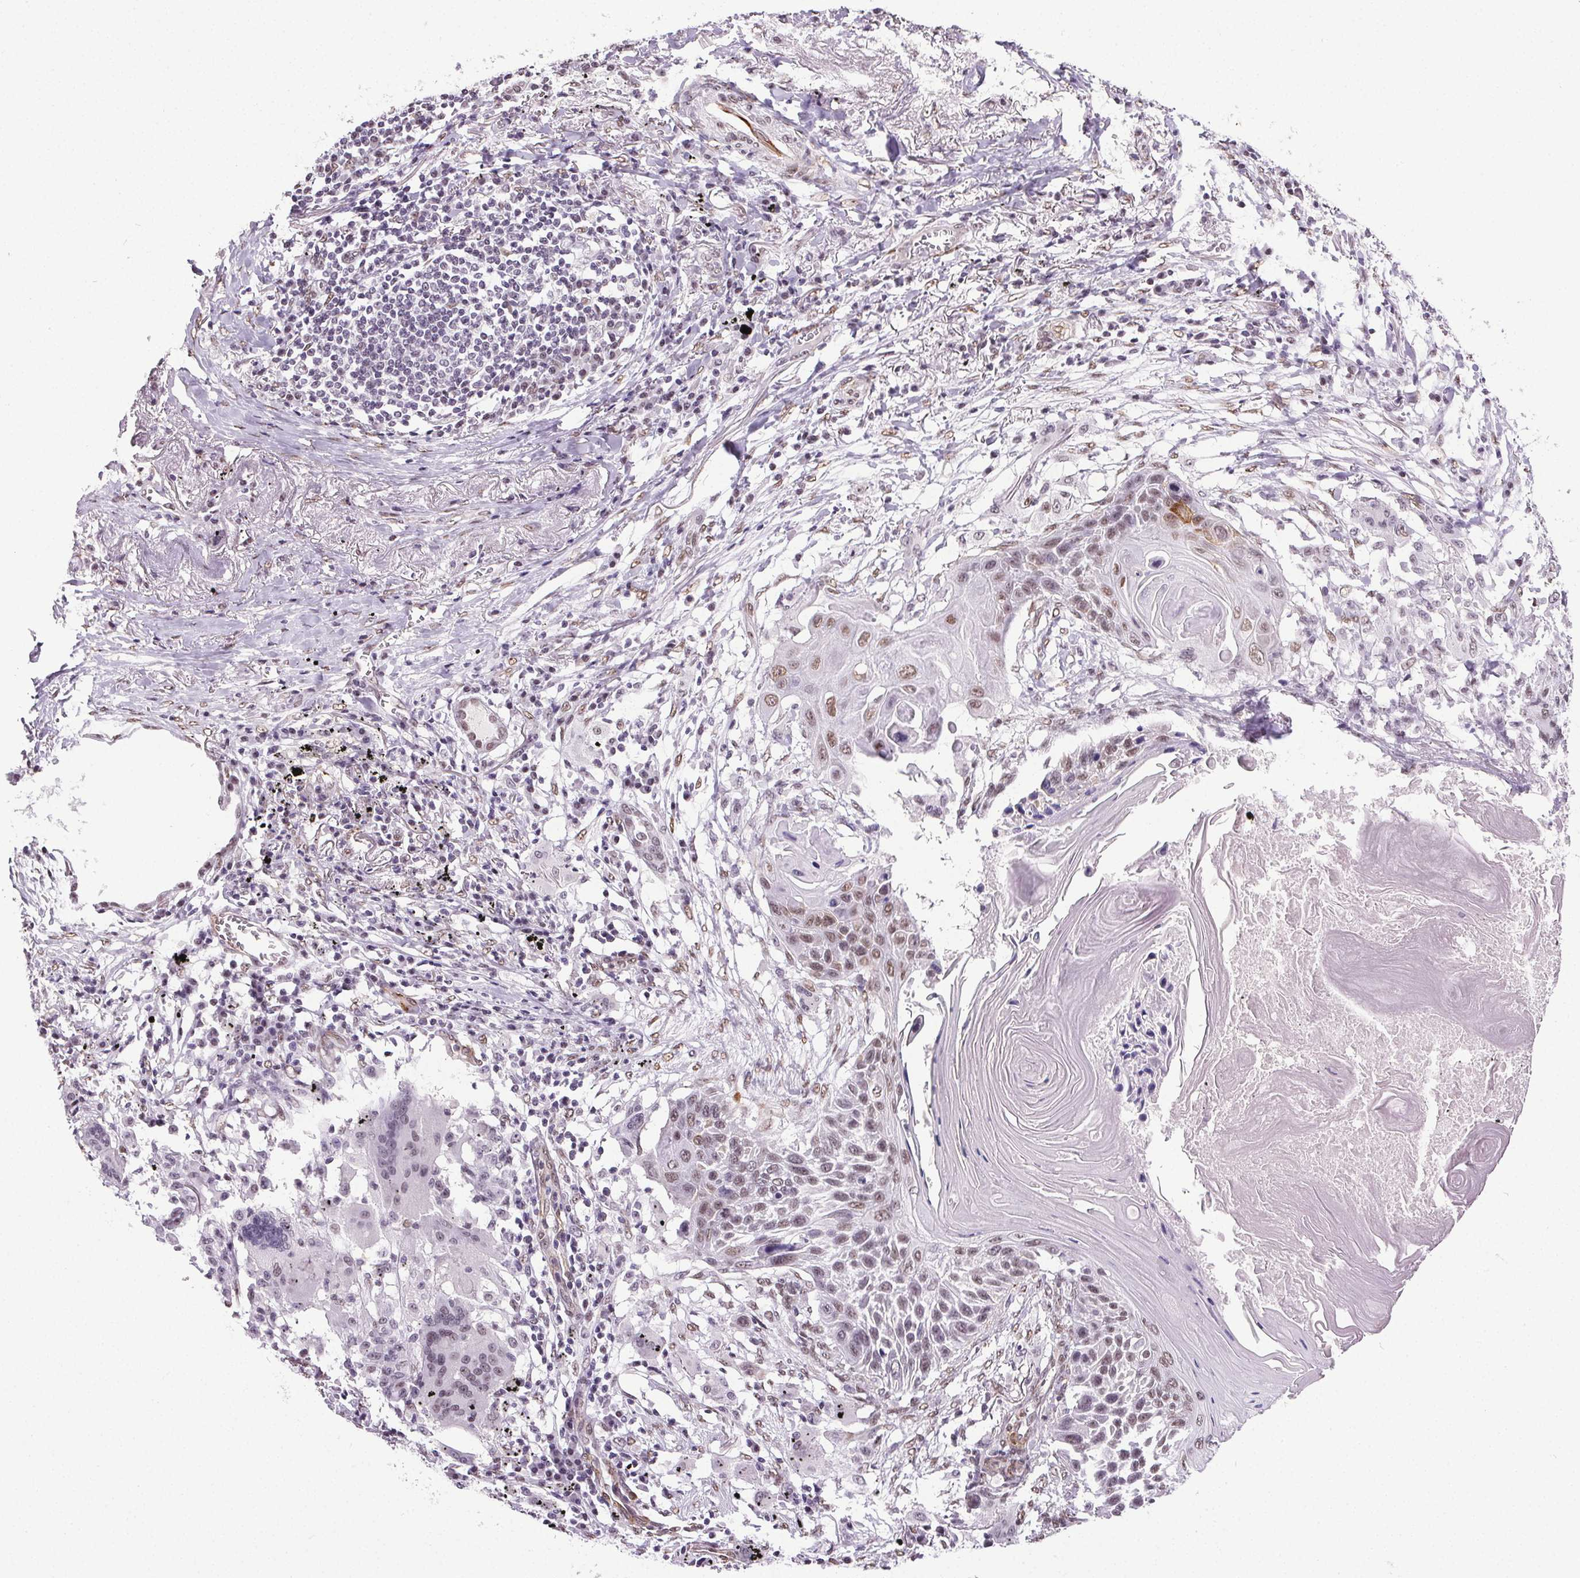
{"staining": {"intensity": "moderate", "quantity": "25%-75%", "location": "nuclear"}, "tissue": "lung cancer", "cell_type": "Tumor cells", "image_type": "cancer", "snomed": [{"axis": "morphology", "description": "Squamous cell carcinoma, NOS"}, {"axis": "topography", "description": "Lung"}], "caption": "A histopathology image of lung cancer stained for a protein reveals moderate nuclear brown staining in tumor cells.", "gene": "GP6", "patient": {"sex": "male", "age": 78}}